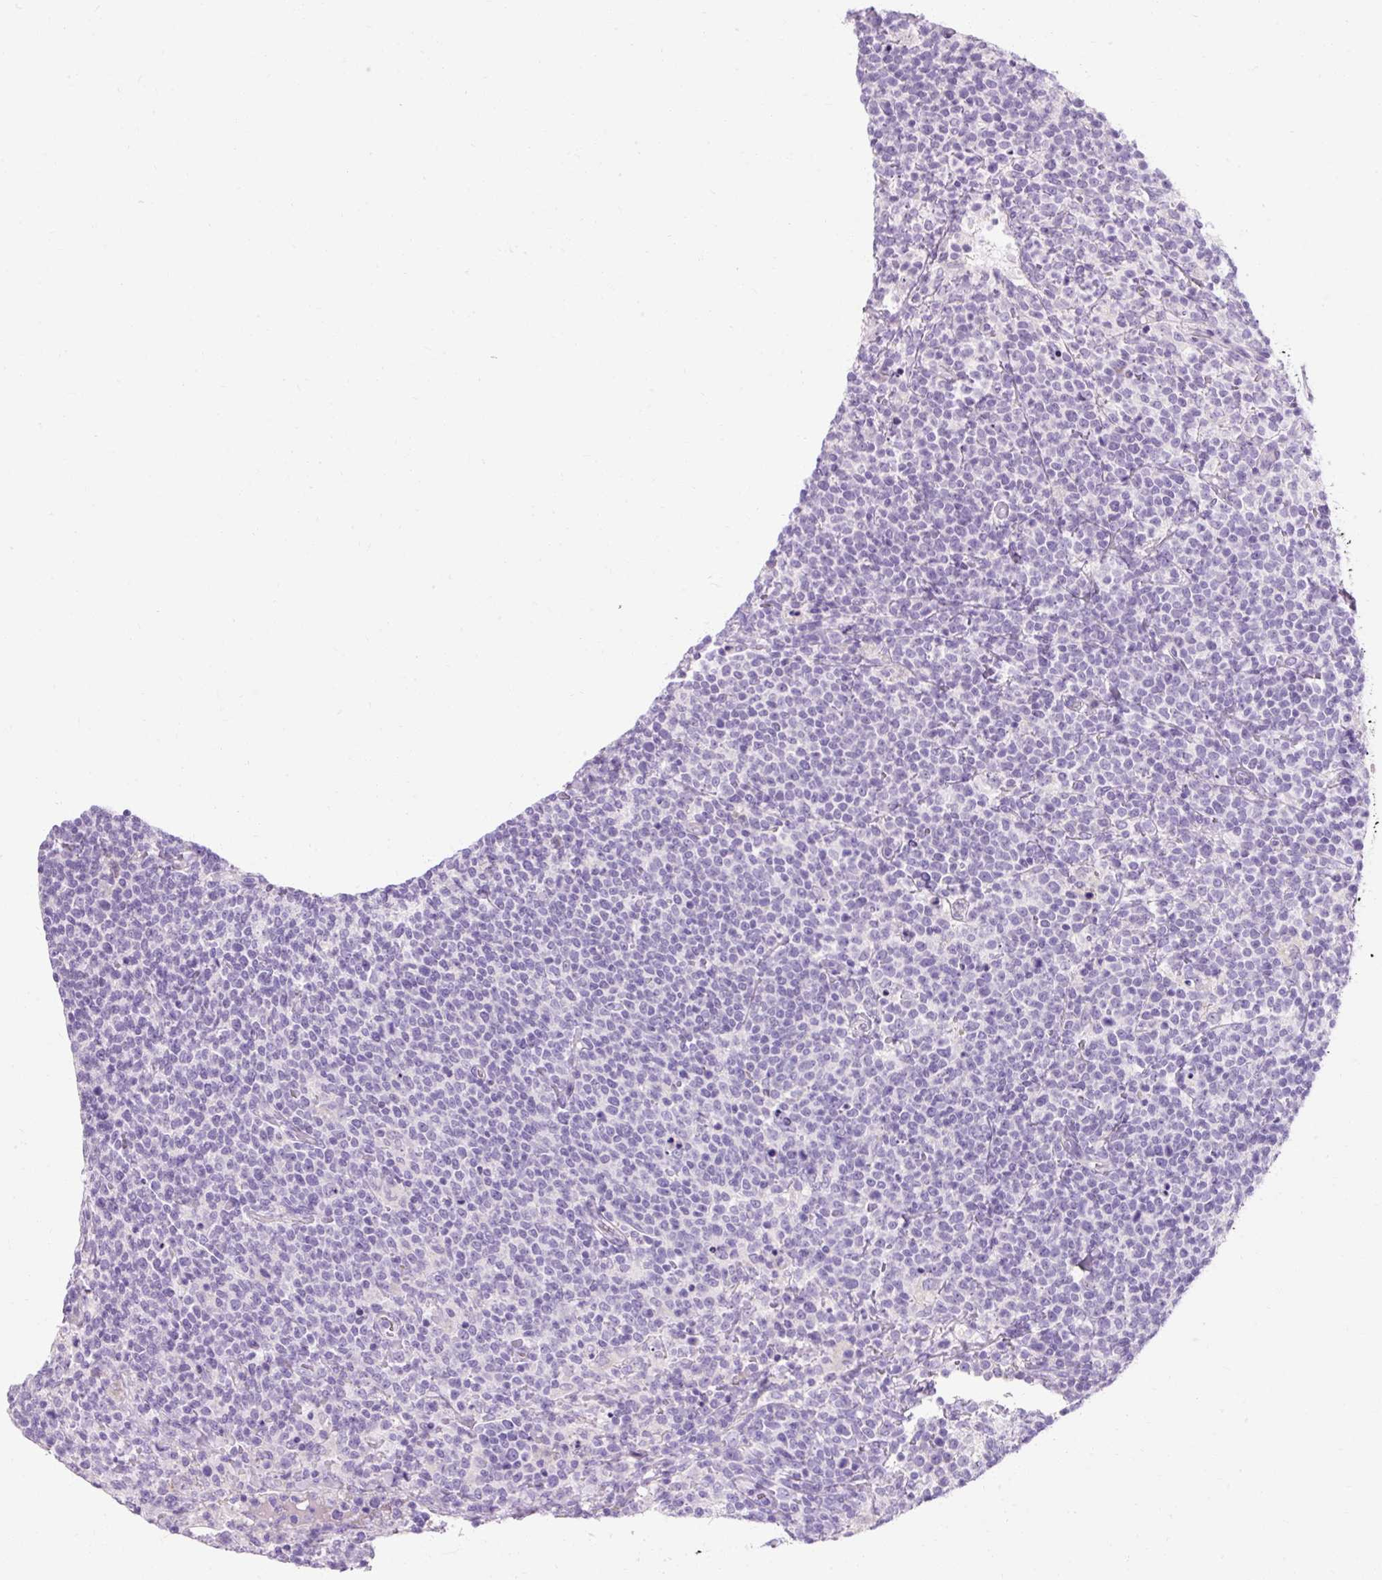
{"staining": {"intensity": "negative", "quantity": "none", "location": "none"}, "tissue": "lymphoma", "cell_type": "Tumor cells", "image_type": "cancer", "snomed": [{"axis": "morphology", "description": "Malignant lymphoma, non-Hodgkin's type, High grade"}, {"axis": "topography", "description": "Lymph node"}], "caption": "This photomicrograph is of high-grade malignant lymphoma, non-Hodgkin's type stained with immunohistochemistry (IHC) to label a protein in brown with the nuclei are counter-stained blue. There is no positivity in tumor cells.", "gene": "CLDN25", "patient": {"sex": "male", "age": 61}}